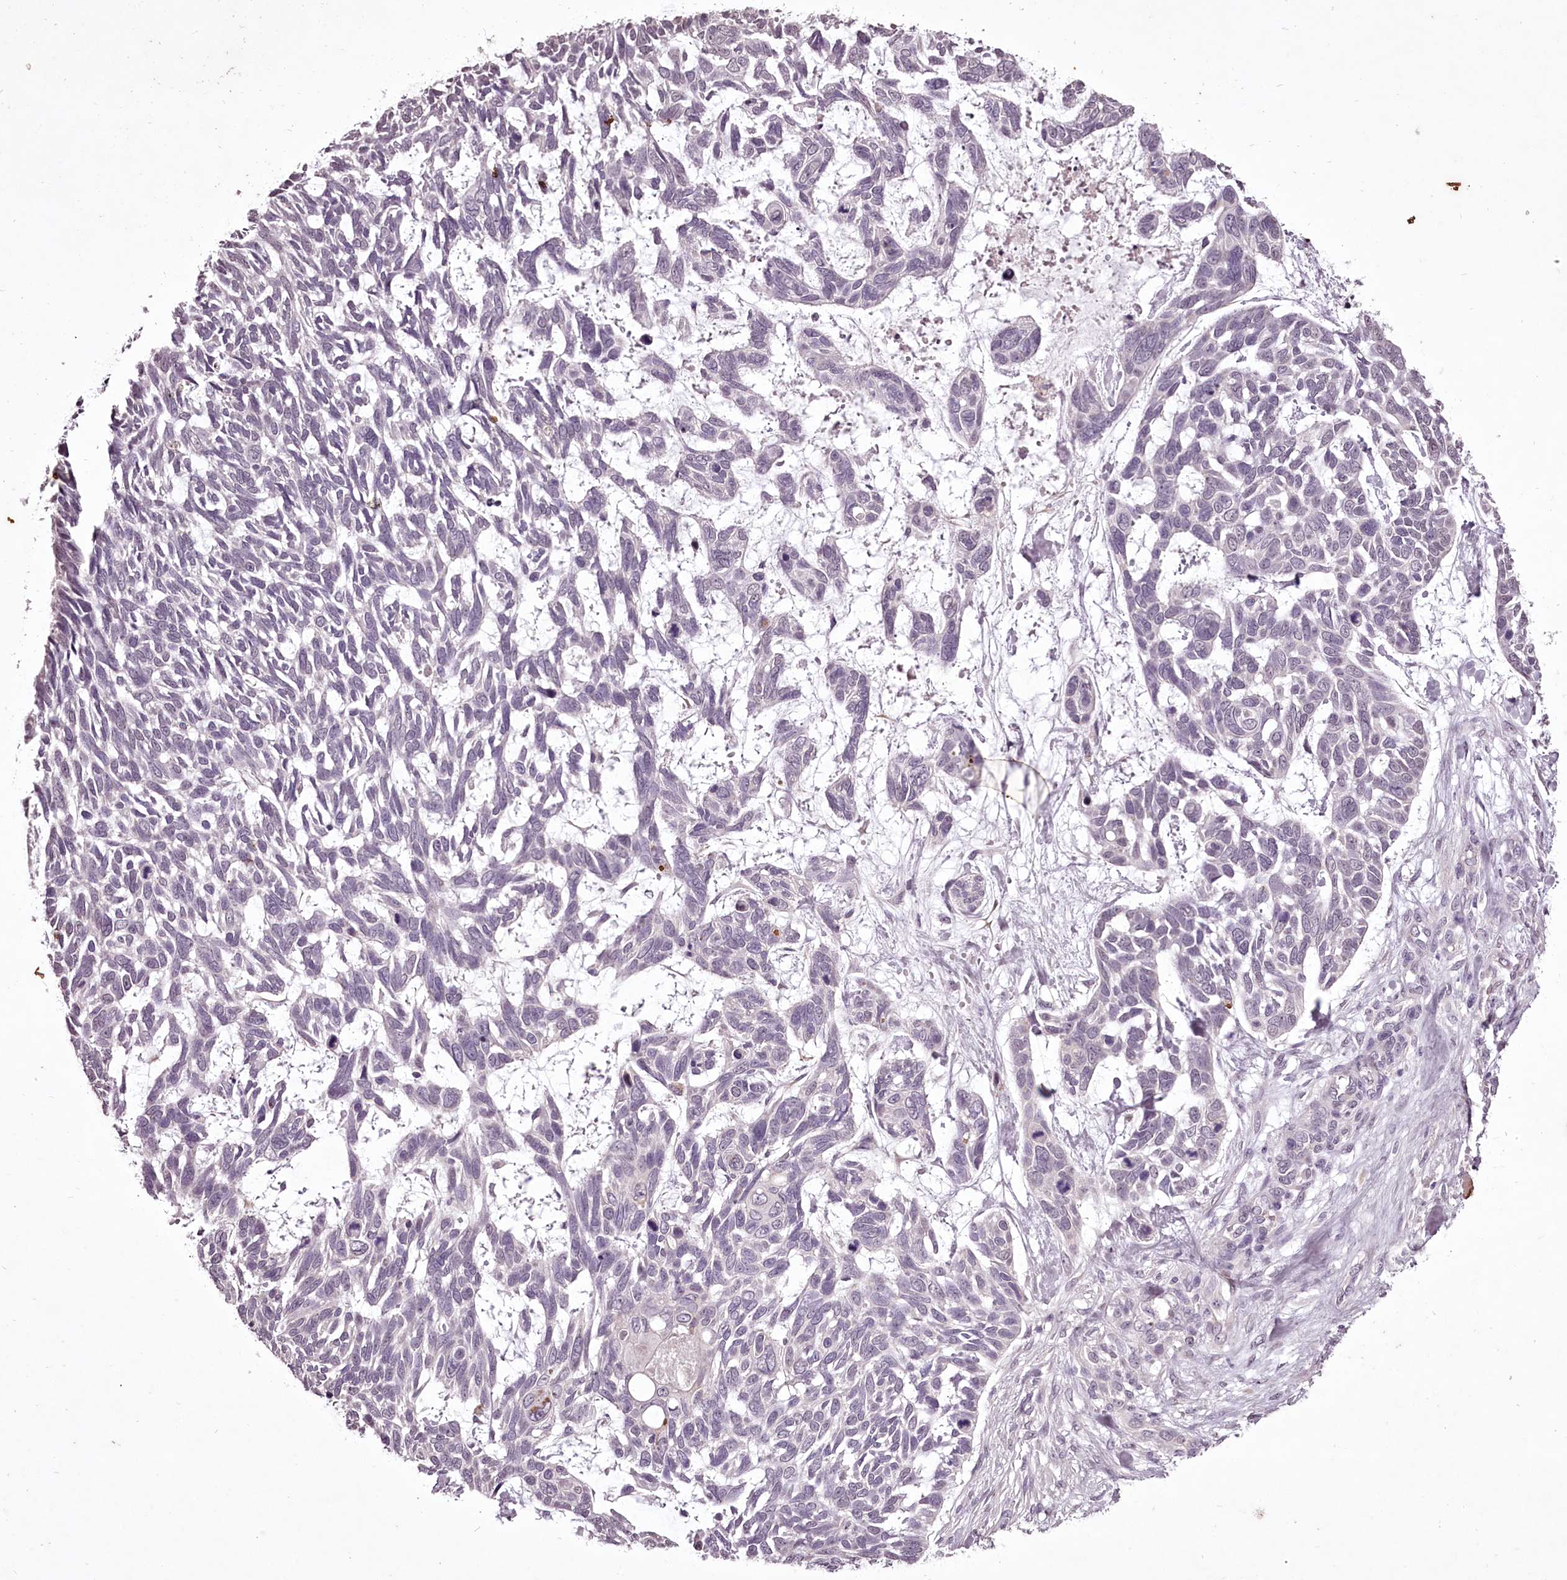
{"staining": {"intensity": "negative", "quantity": "none", "location": "none"}, "tissue": "skin cancer", "cell_type": "Tumor cells", "image_type": "cancer", "snomed": [{"axis": "morphology", "description": "Basal cell carcinoma"}, {"axis": "topography", "description": "Skin"}], "caption": "An image of human skin cancer (basal cell carcinoma) is negative for staining in tumor cells.", "gene": "C1orf56", "patient": {"sex": "male", "age": 88}}